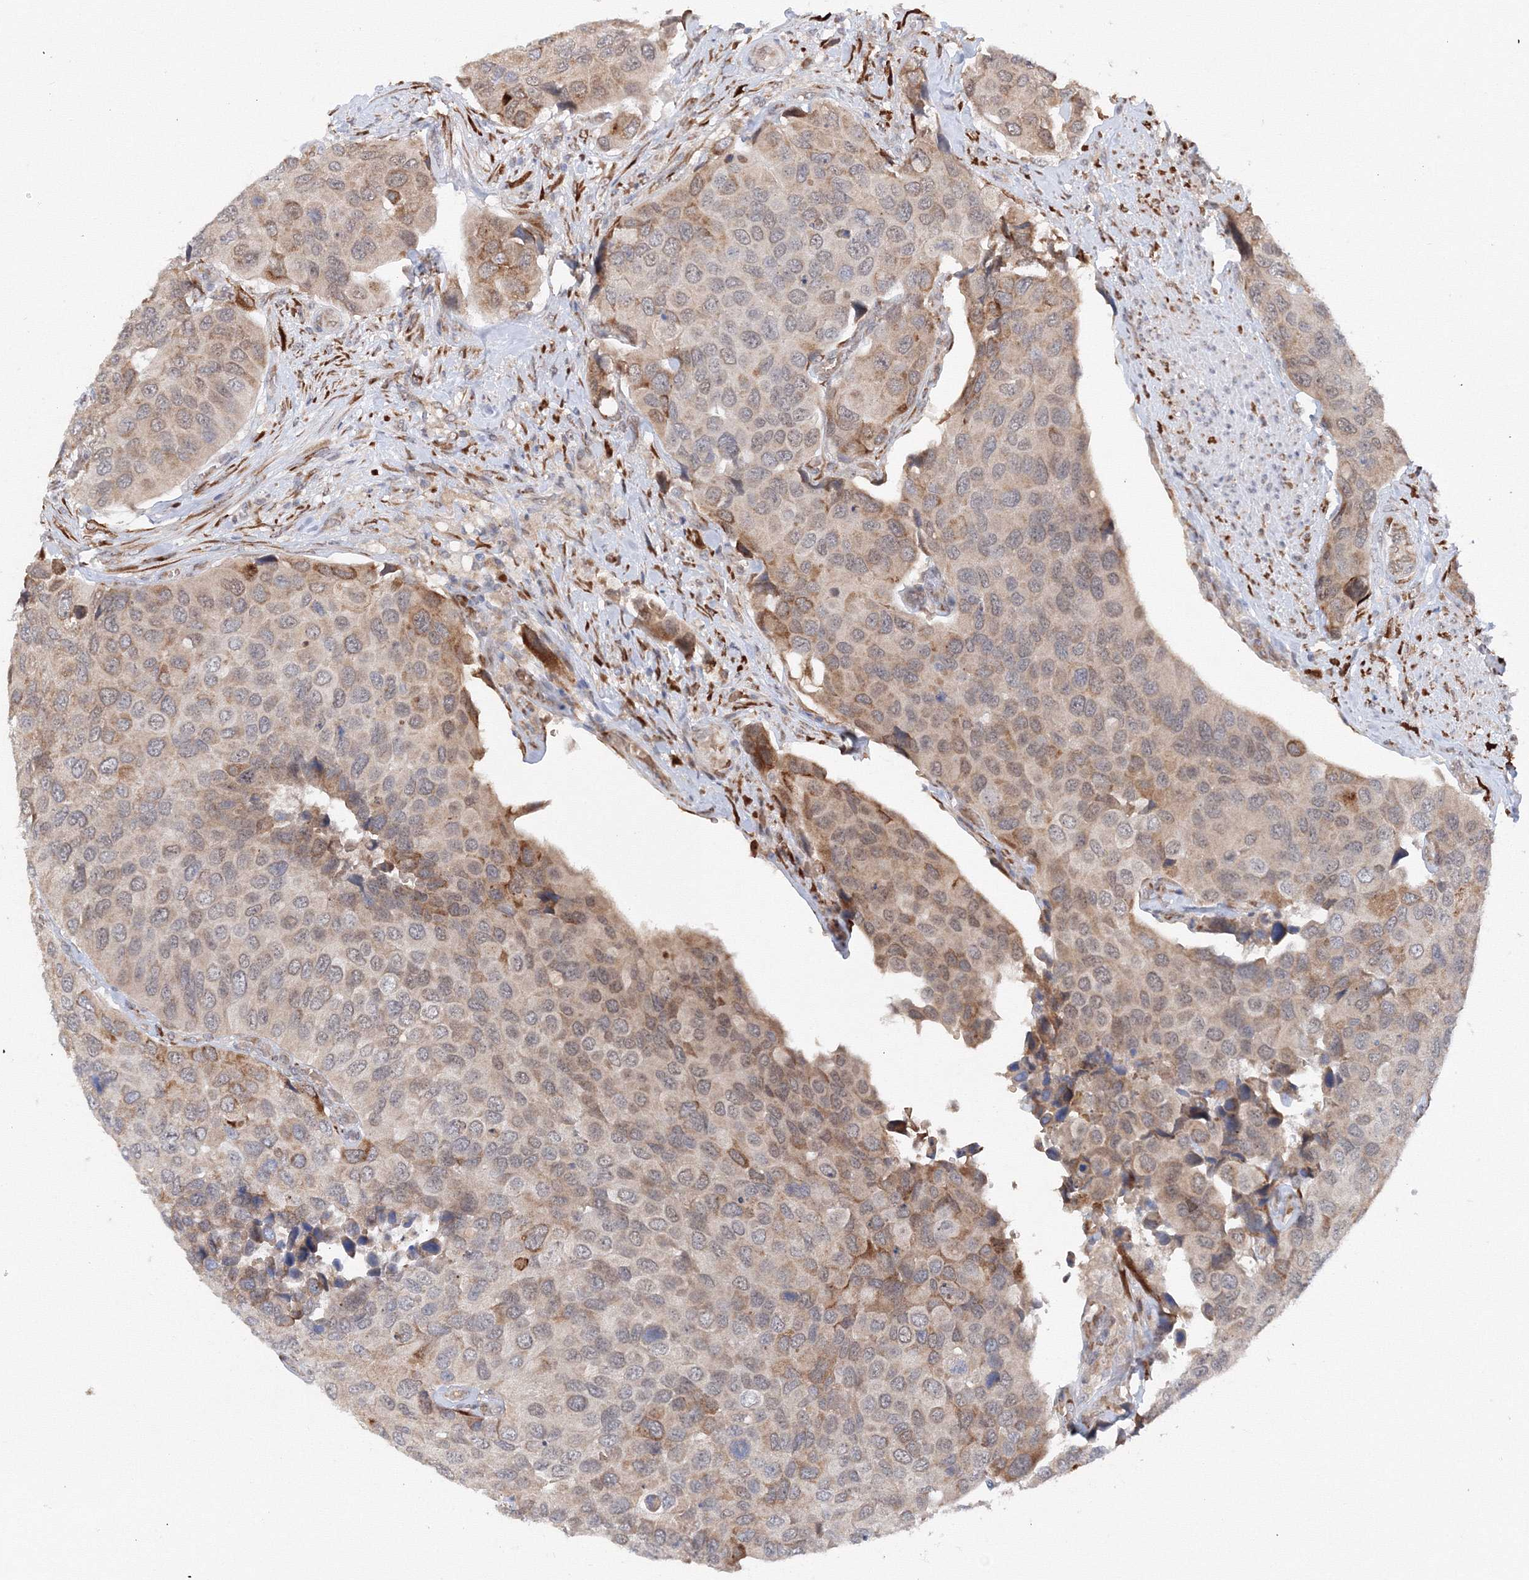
{"staining": {"intensity": "moderate", "quantity": "<25%", "location": "cytoplasmic/membranous"}, "tissue": "urothelial cancer", "cell_type": "Tumor cells", "image_type": "cancer", "snomed": [{"axis": "morphology", "description": "Urothelial carcinoma, High grade"}, {"axis": "topography", "description": "Urinary bladder"}], "caption": "An IHC image of tumor tissue is shown. Protein staining in brown labels moderate cytoplasmic/membranous positivity in urothelial carcinoma (high-grade) within tumor cells. (brown staining indicates protein expression, while blue staining denotes nuclei).", "gene": "DIS3L2", "patient": {"sex": "male", "age": 74}}